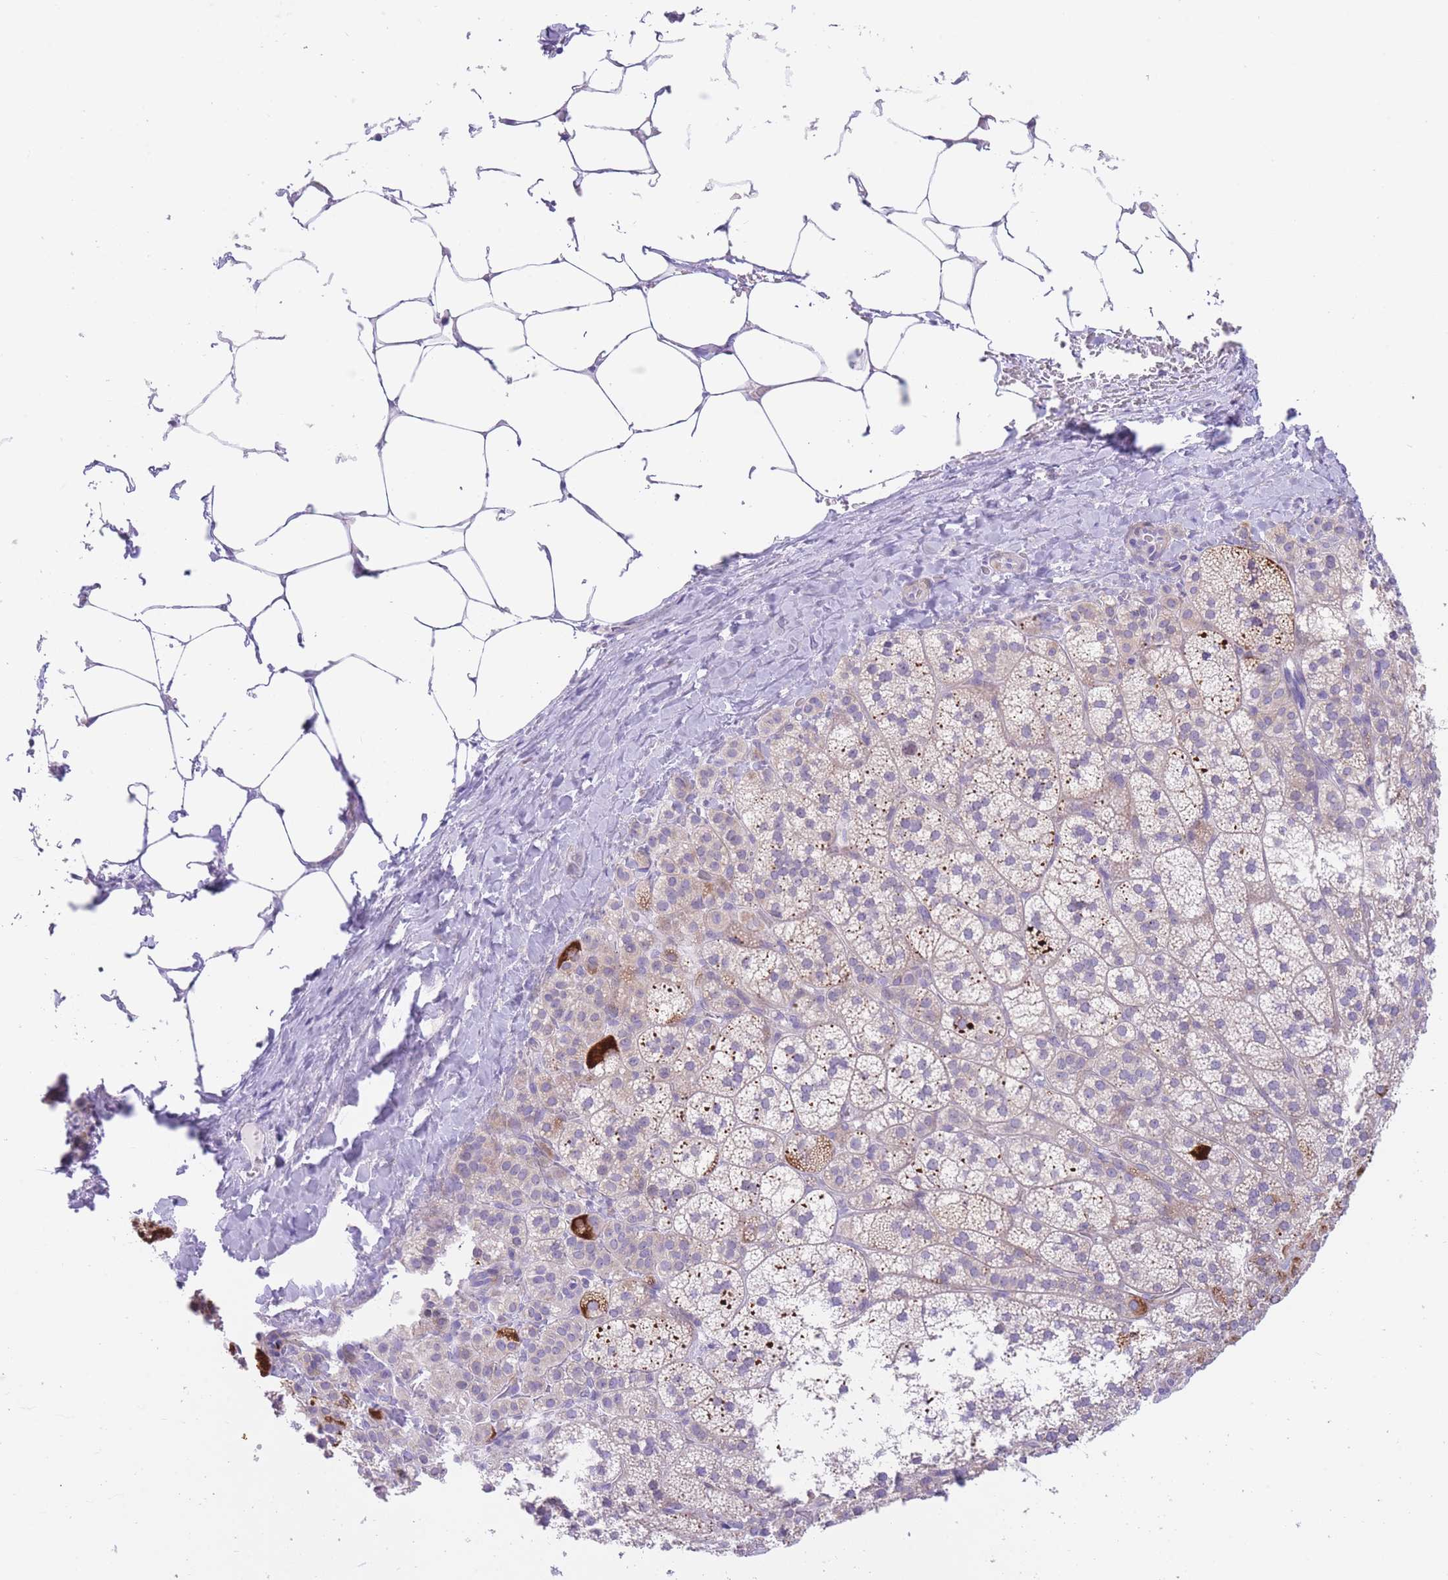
{"staining": {"intensity": "strong", "quantity": "25%-75%", "location": "cytoplasmic/membranous"}, "tissue": "adrenal gland", "cell_type": "Glandular cells", "image_type": "normal", "snomed": [{"axis": "morphology", "description": "Normal tissue, NOS"}, {"axis": "topography", "description": "Adrenal gland"}], "caption": "IHC staining of benign adrenal gland, which reveals high levels of strong cytoplasmic/membranous positivity in approximately 25%-75% of glandular cells indicating strong cytoplasmic/membranous protein positivity. The staining was performed using DAB (brown) for protein detection and nuclei were counterstained in hematoxylin (blue).", "gene": "QTRT1", "patient": {"sex": "female", "age": 58}}